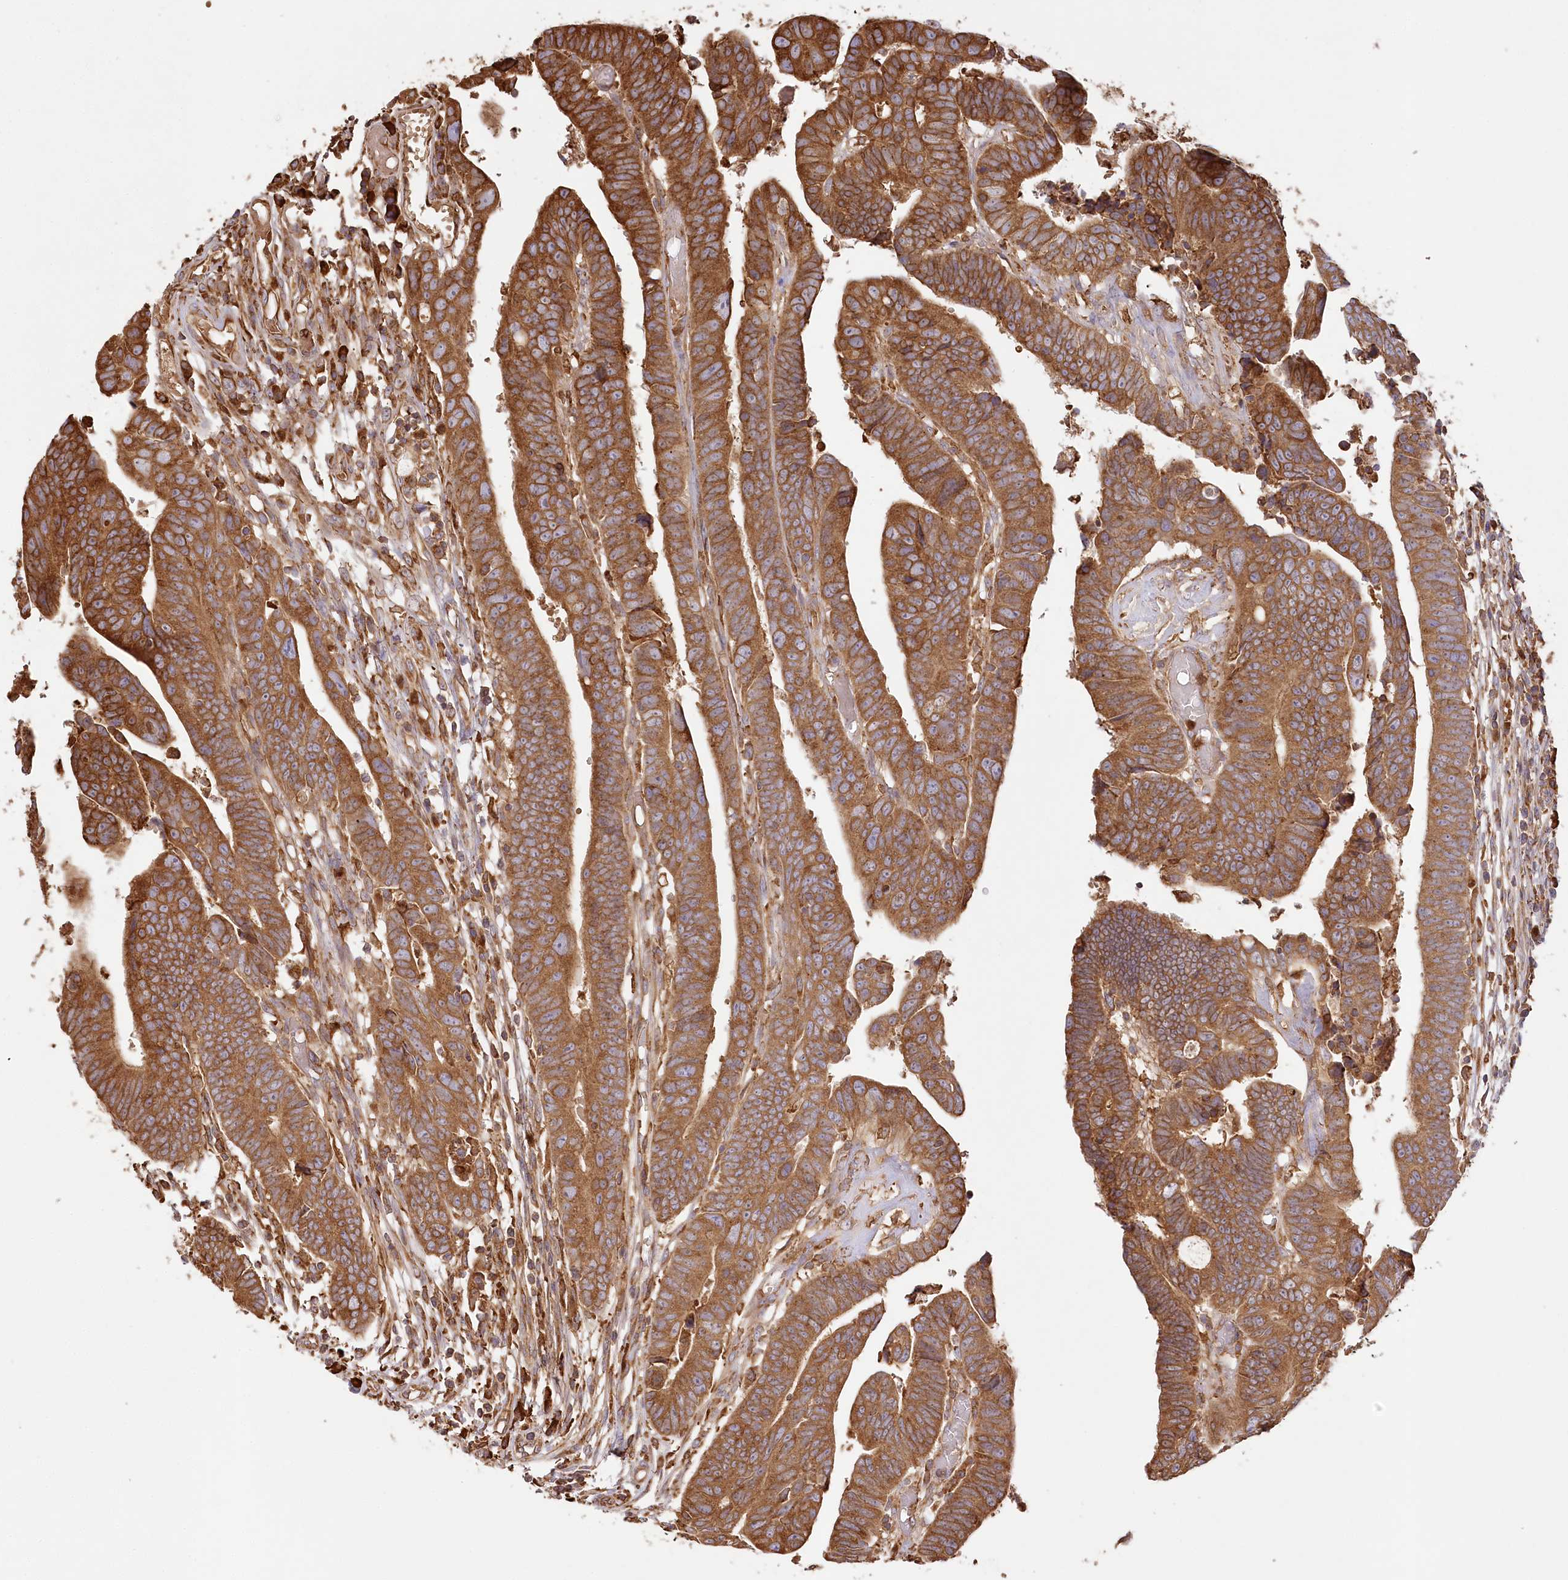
{"staining": {"intensity": "strong", "quantity": ">75%", "location": "cytoplasmic/membranous"}, "tissue": "colorectal cancer", "cell_type": "Tumor cells", "image_type": "cancer", "snomed": [{"axis": "morphology", "description": "Adenocarcinoma, NOS"}, {"axis": "topography", "description": "Rectum"}], "caption": "Immunohistochemistry (IHC) (DAB) staining of adenocarcinoma (colorectal) displays strong cytoplasmic/membranous protein positivity in about >75% of tumor cells. Immunohistochemistry stains the protein of interest in brown and the nuclei are stained blue.", "gene": "ACAP2", "patient": {"sex": "female", "age": 65}}